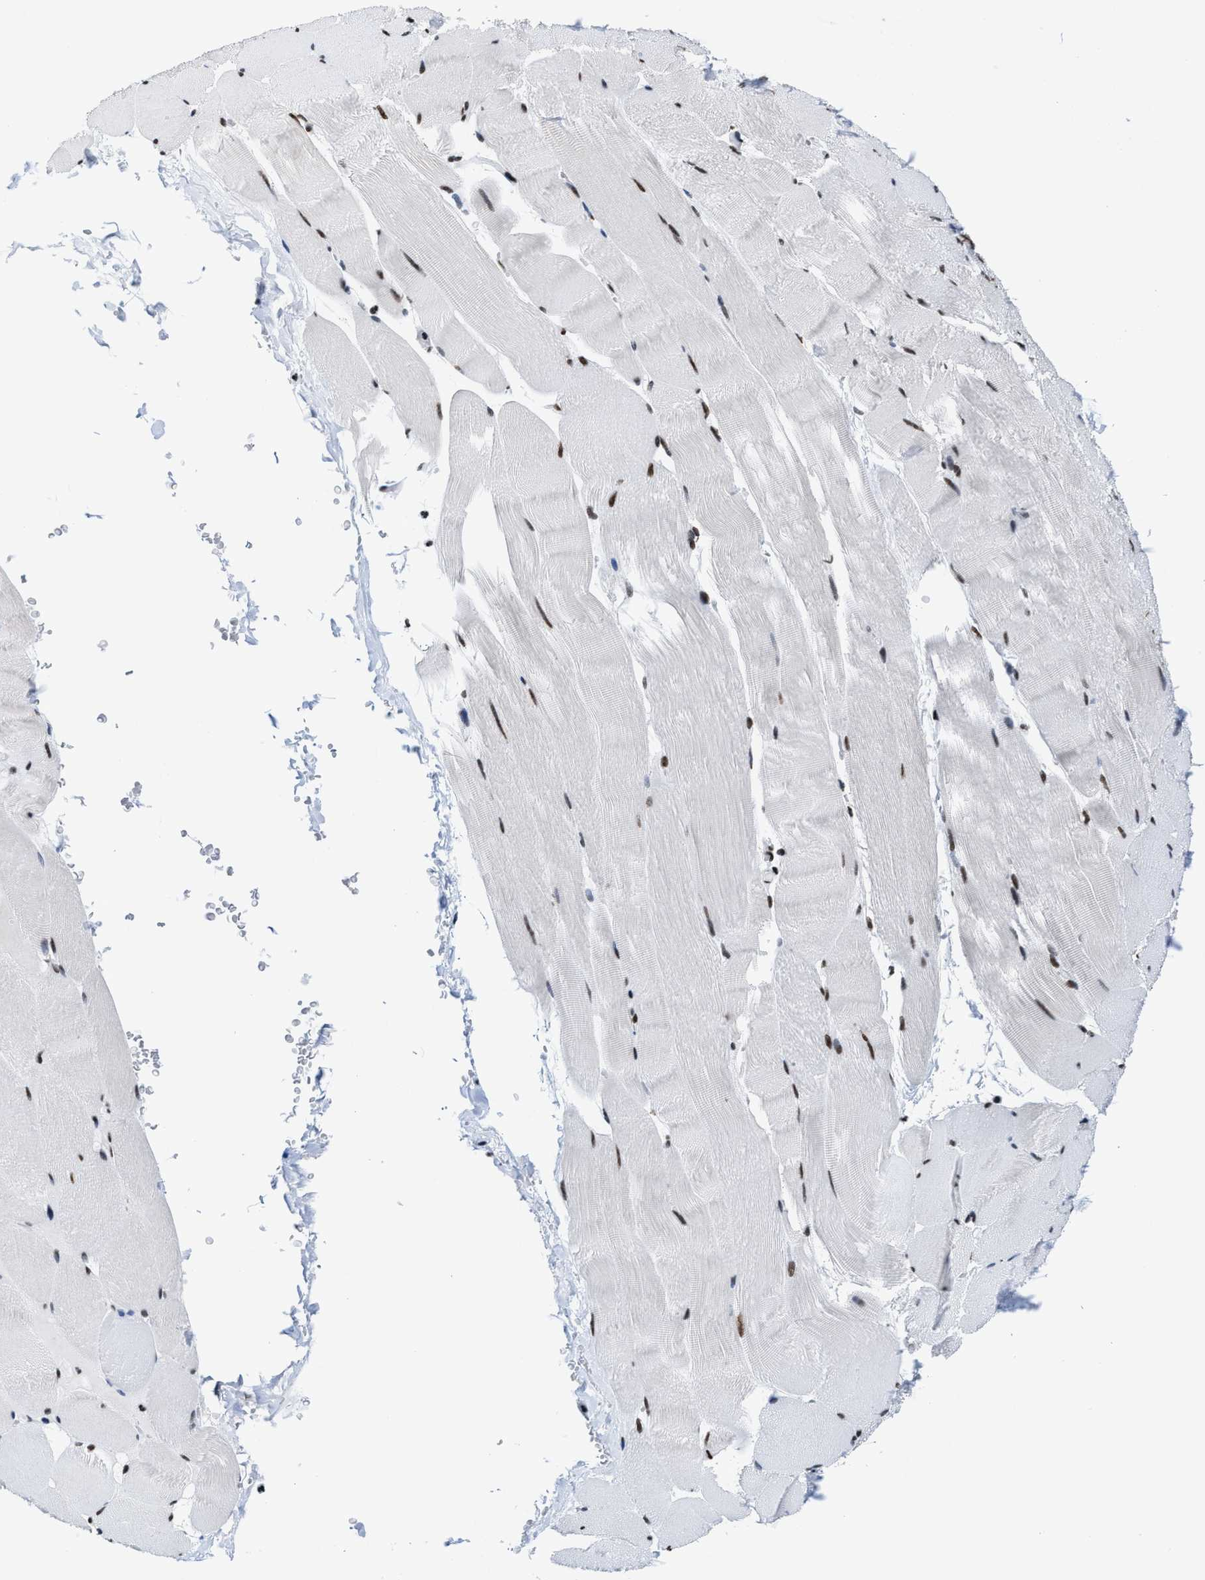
{"staining": {"intensity": "moderate", "quantity": ">75%", "location": "nuclear"}, "tissue": "skeletal muscle", "cell_type": "Myocytes", "image_type": "normal", "snomed": [{"axis": "morphology", "description": "Normal tissue, NOS"}, {"axis": "topography", "description": "Skeletal muscle"}], "caption": "IHC (DAB (3,3'-diaminobenzidine)) staining of normal human skeletal muscle exhibits moderate nuclear protein positivity in approximately >75% of myocytes.", "gene": "SMARCC2", "patient": {"sex": "male", "age": 62}}